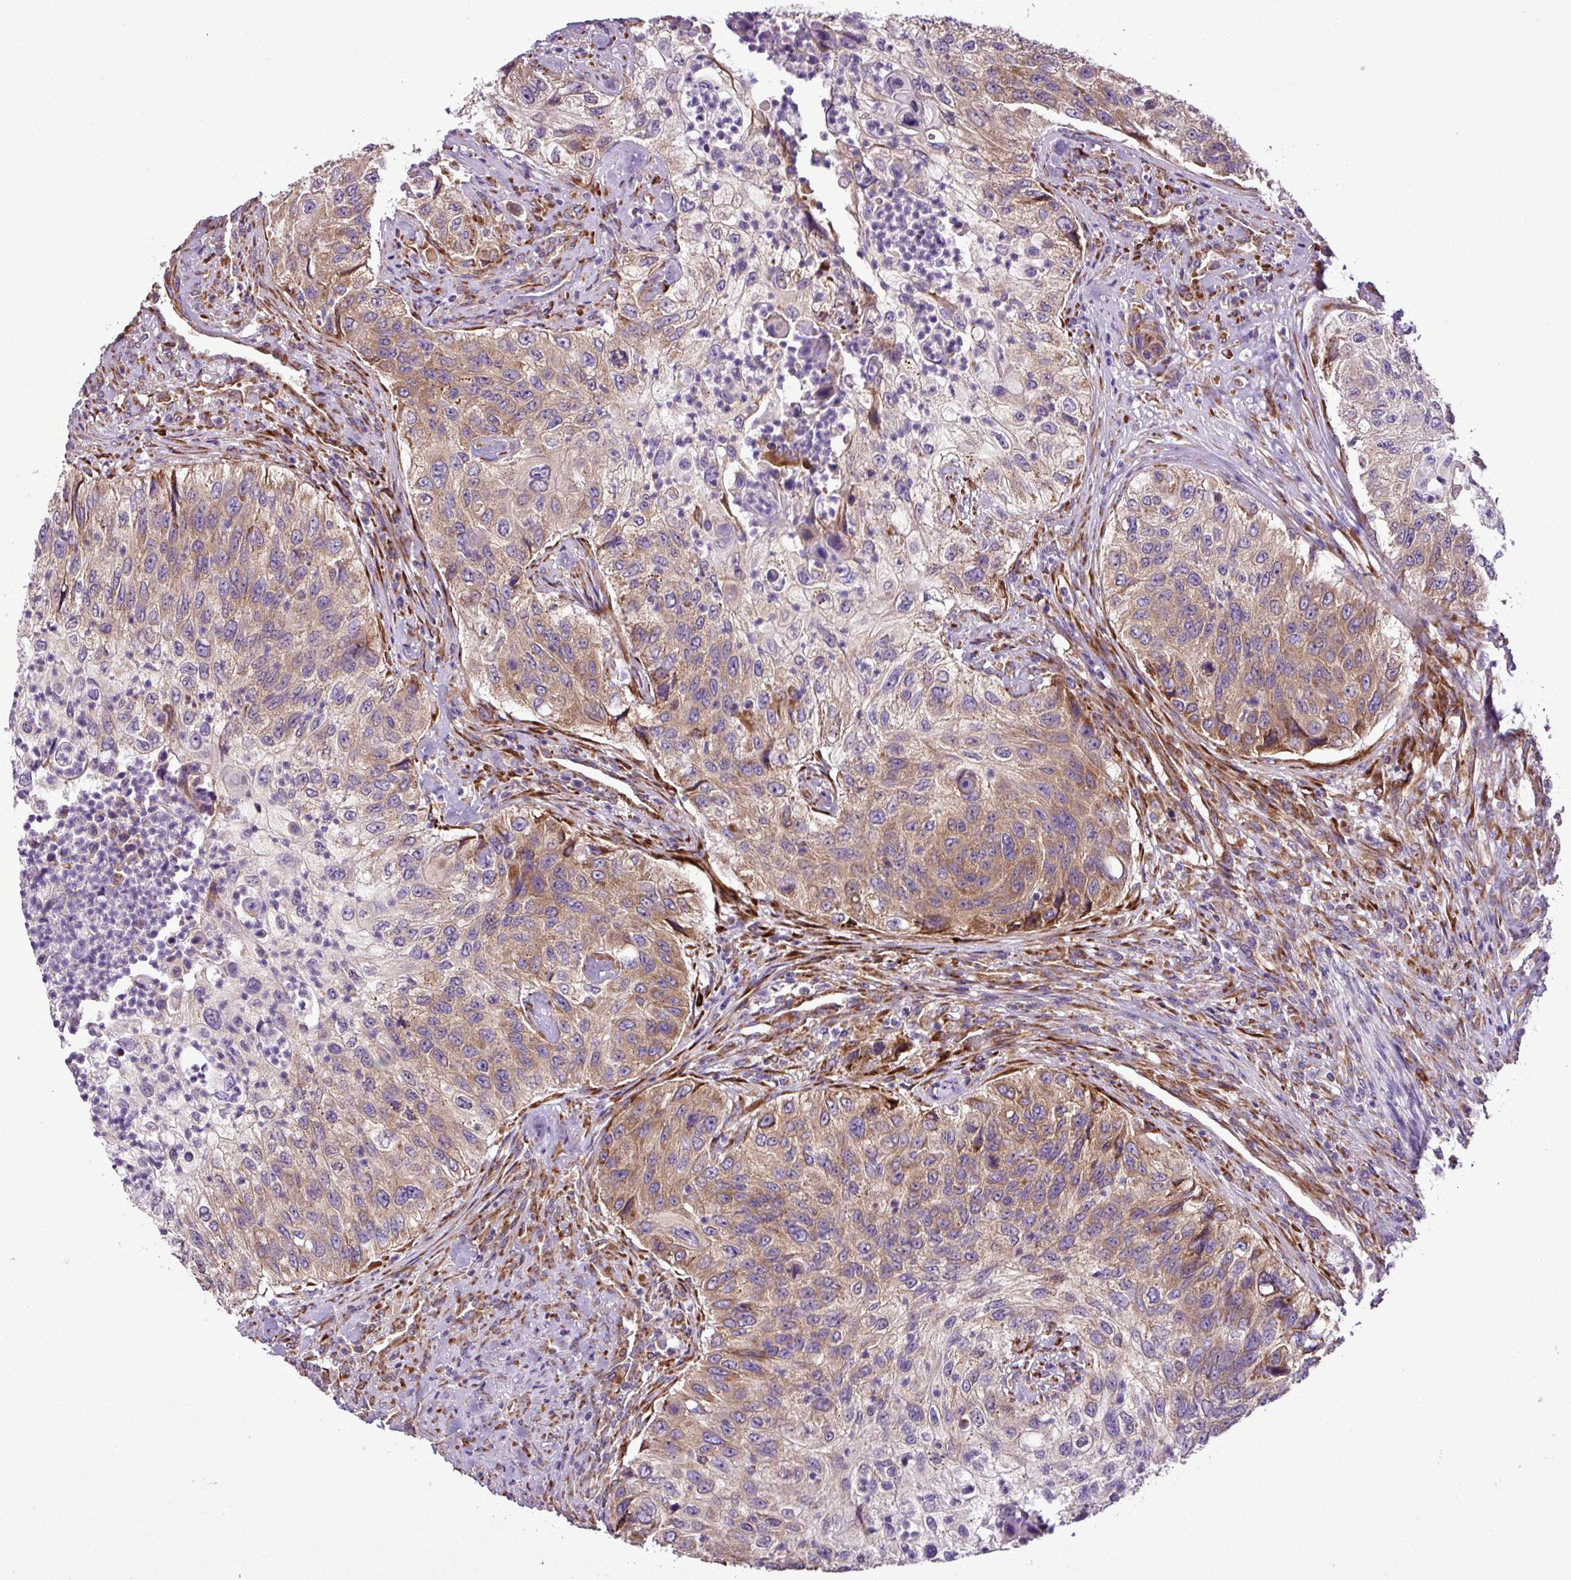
{"staining": {"intensity": "moderate", "quantity": "25%-75%", "location": "cytoplasmic/membranous"}, "tissue": "urothelial cancer", "cell_type": "Tumor cells", "image_type": "cancer", "snomed": [{"axis": "morphology", "description": "Urothelial carcinoma, High grade"}, {"axis": "topography", "description": "Urinary bladder"}], "caption": "A brown stain highlights moderate cytoplasmic/membranous positivity of a protein in high-grade urothelial carcinoma tumor cells.", "gene": "RPL13", "patient": {"sex": "female", "age": 60}}